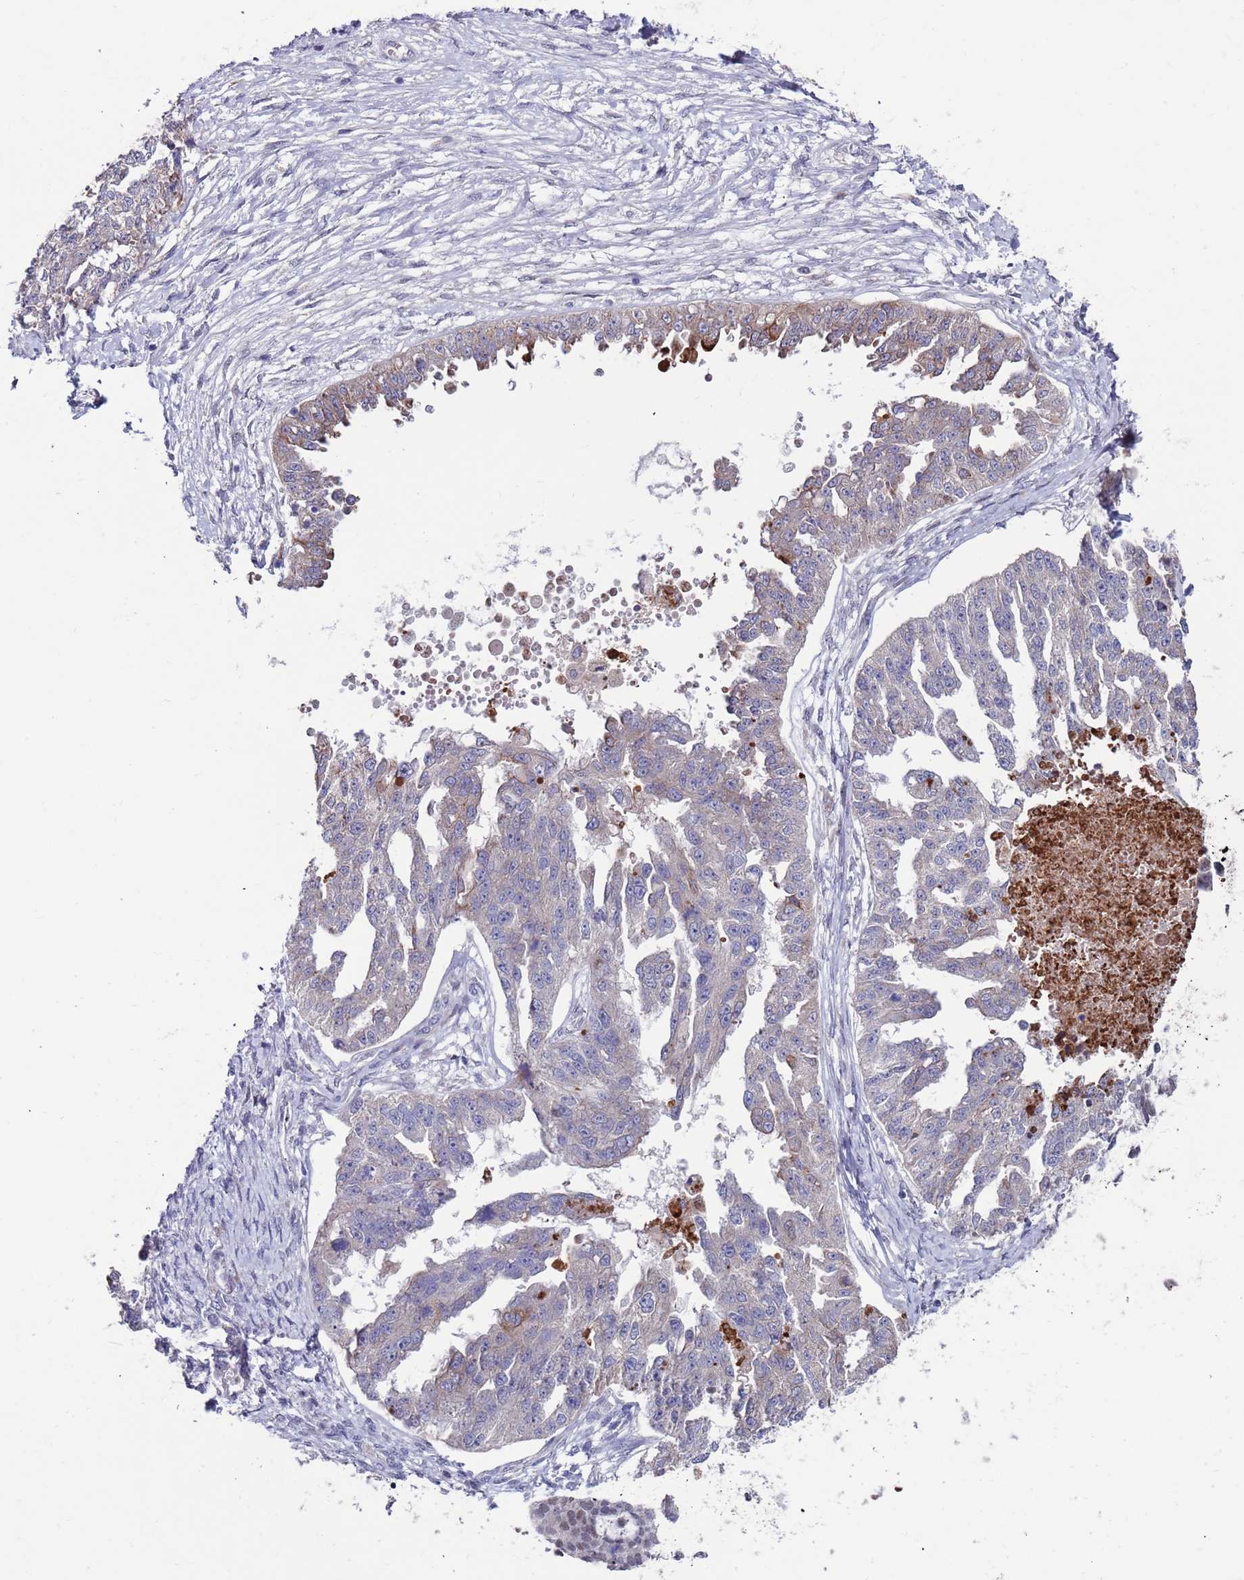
{"staining": {"intensity": "moderate", "quantity": "<25%", "location": "cytoplasmic/membranous"}, "tissue": "ovarian cancer", "cell_type": "Tumor cells", "image_type": "cancer", "snomed": [{"axis": "morphology", "description": "Cystadenocarcinoma, serous, NOS"}, {"axis": "topography", "description": "Ovary"}], "caption": "Brown immunohistochemical staining in serous cystadenocarcinoma (ovarian) shows moderate cytoplasmic/membranous positivity in approximately <25% of tumor cells. (DAB (3,3'-diaminobenzidine) = brown stain, brightfield microscopy at high magnification).", "gene": "FBXO27", "patient": {"sex": "female", "age": 58}}